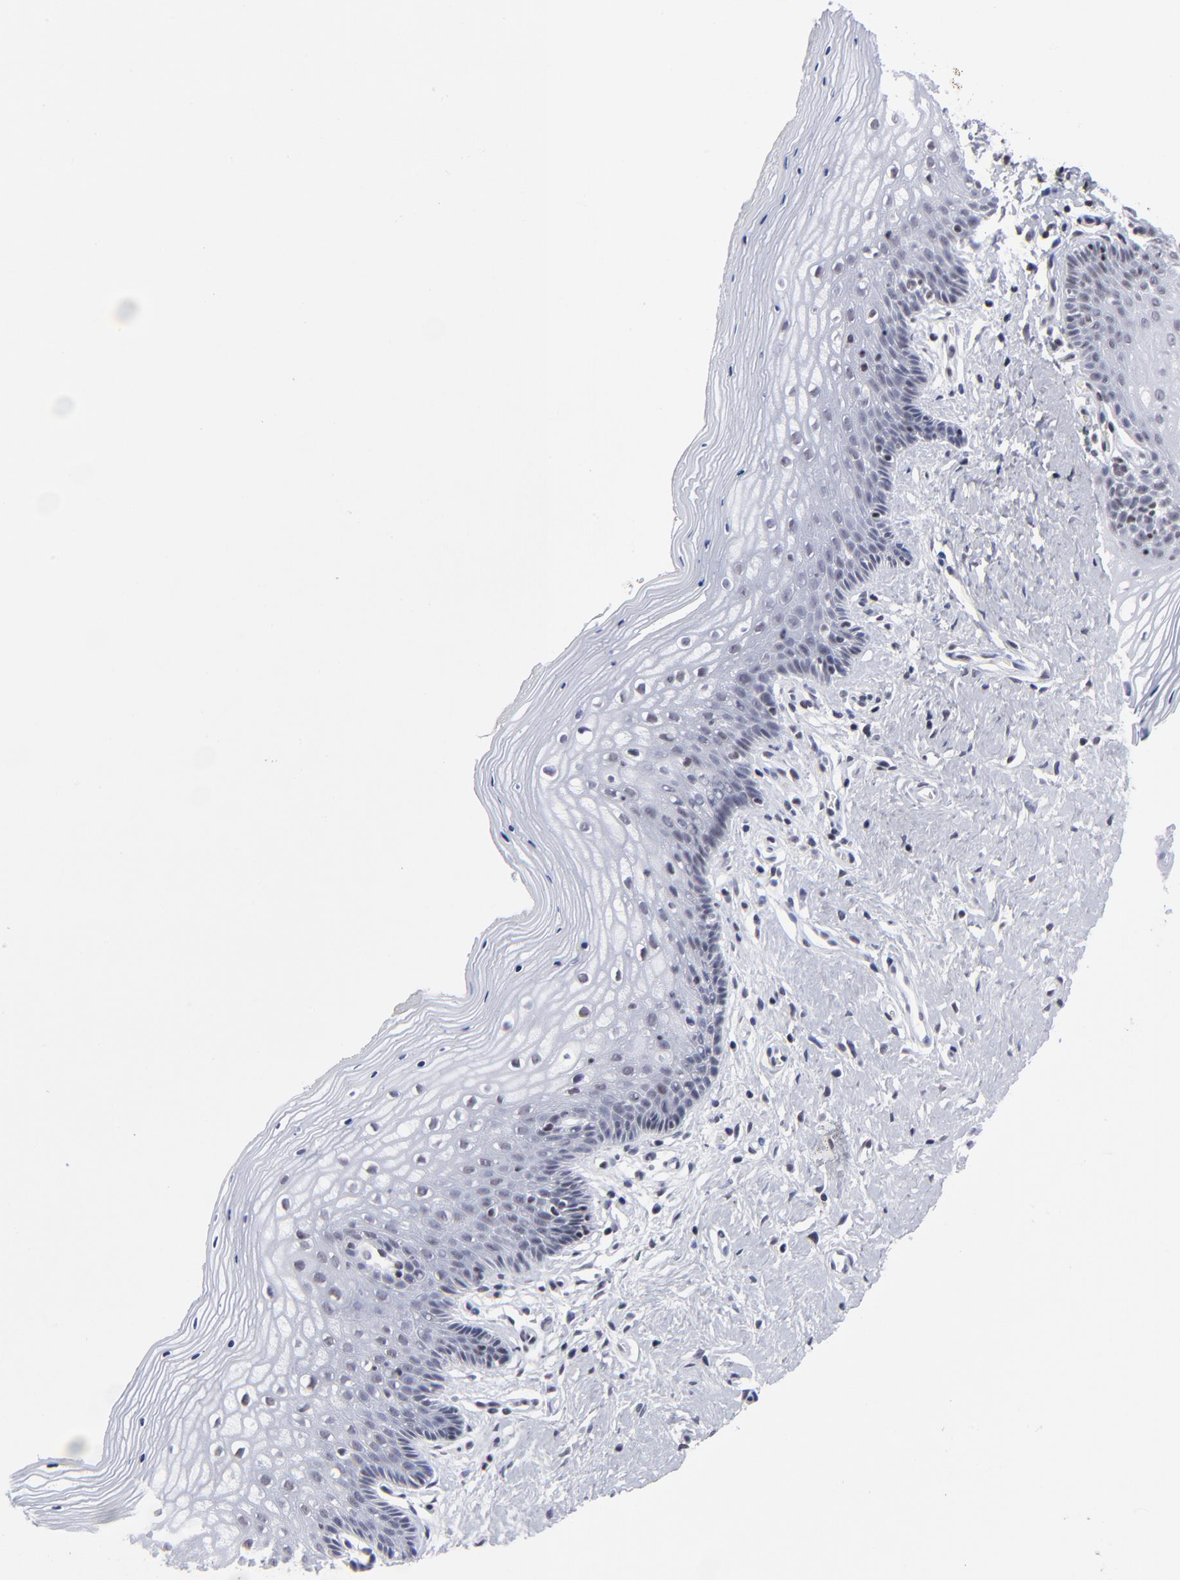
{"staining": {"intensity": "negative", "quantity": "none", "location": "none"}, "tissue": "vagina", "cell_type": "Squamous epithelial cells", "image_type": "normal", "snomed": [{"axis": "morphology", "description": "Normal tissue, NOS"}, {"axis": "topography", "description": "Vagina"}], "caption": "Immunohistochemistry (IHC) image of unremarkable human vagina stained for a protein (brown), which reveals no positivity in squamous epithelial cells. Nuclei are stained in blue.", "gene": "SP2", "patient": {"sex": "female", "age": 46}}